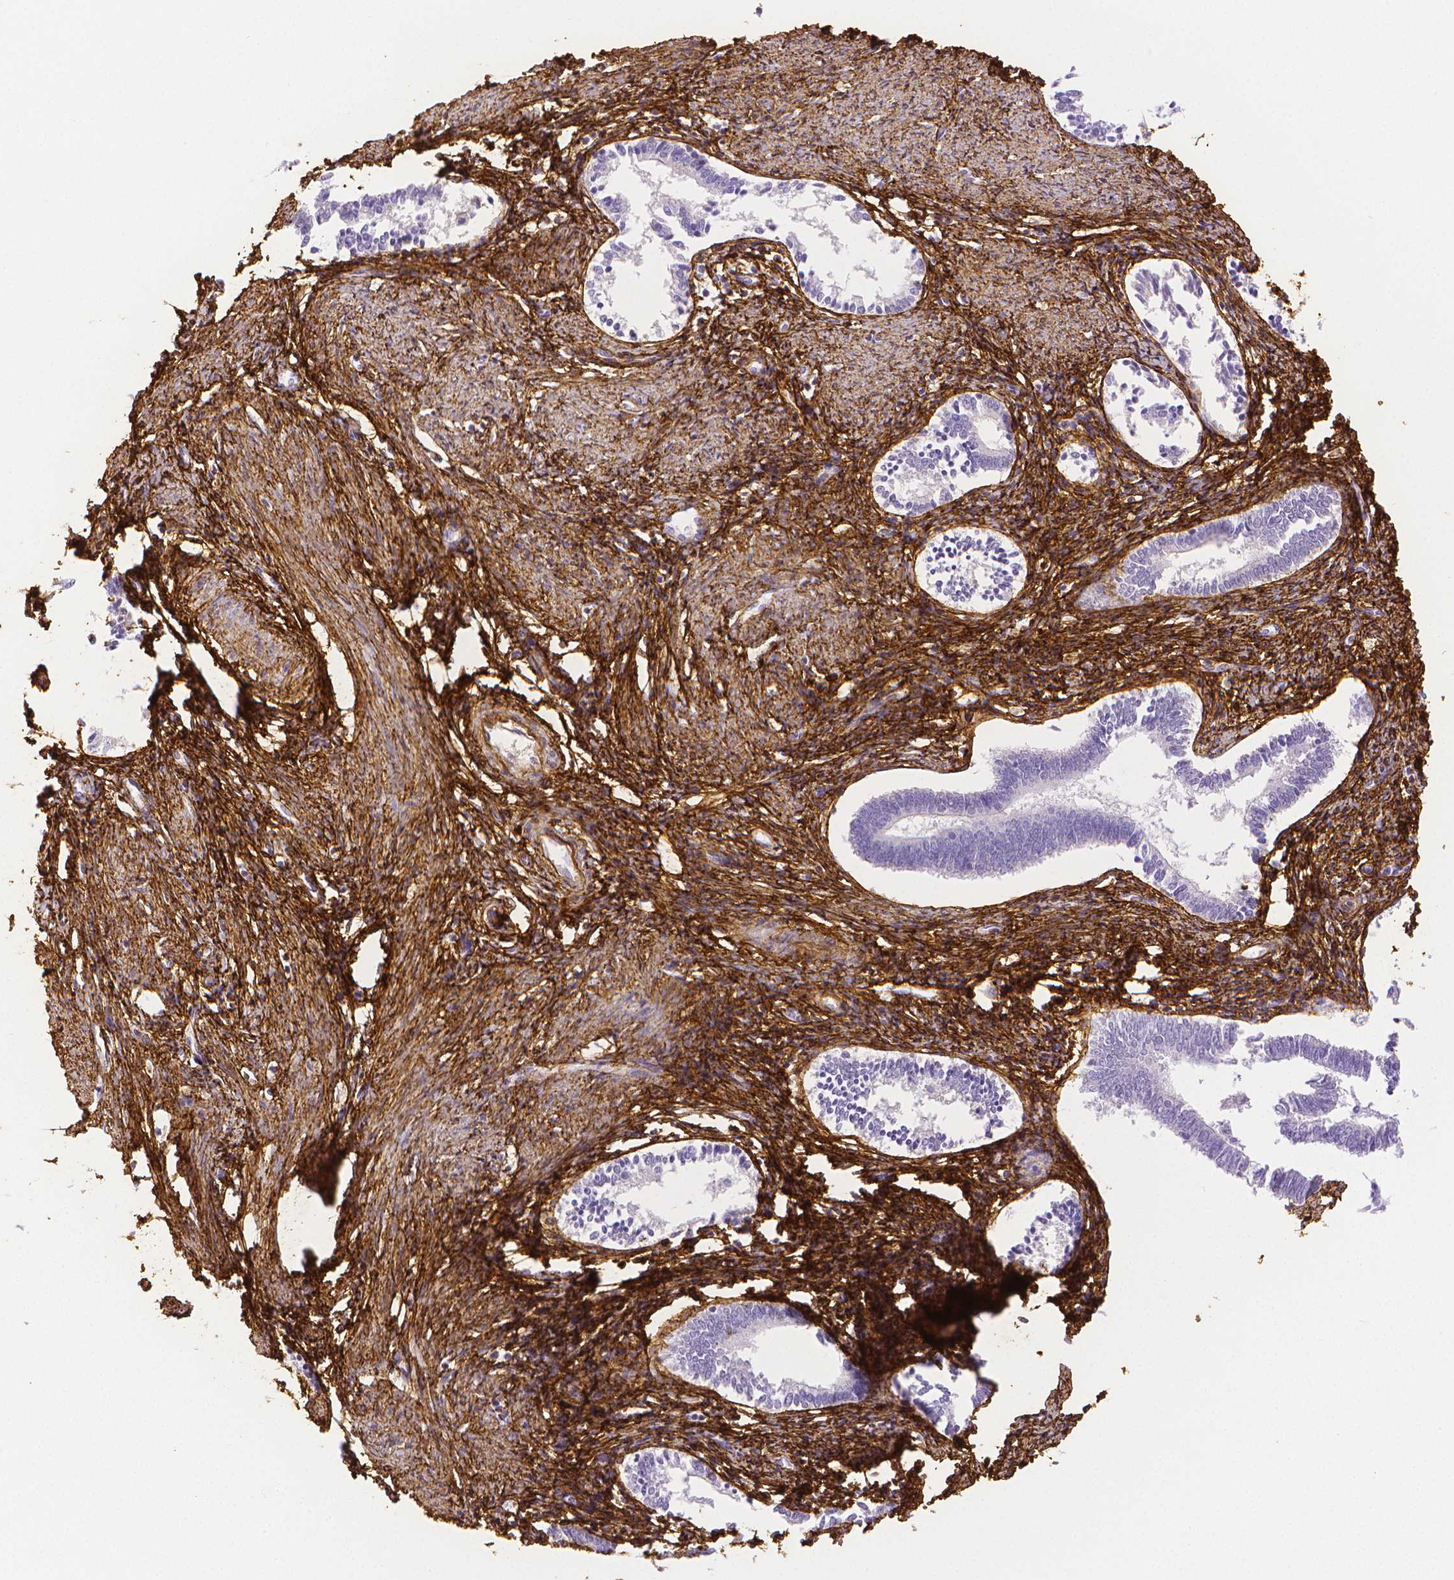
{"staining": {"intensity": "strong", "quantity": "25%-75%", "location": "cytoplasmic/membranous"}, "tissue": "endometrium", "cell_type": "Cells in endometrial stroma", "image_type": "normal", "snomed": [{"axis": "morphology", "description": "Normal tissue, NOS"}, {"axis": "topography", "description": "Endometrium"}], "caption": "Immunohistochemistry staining of normal endometrium, which shows high levels of strong cytoplasmic/membranous staining in about 25%-75% of cells in endometrial stroma indicating strong cytoplasmic/membranous protein staining. The staining was performed using DAB (3,3'-diaminobenzidine) (brown) for protein detection and nuclei were counterstained in hematoxylin (blue).", "gene": "FBN1", "patient": {"sex": "female", "age": 41}}